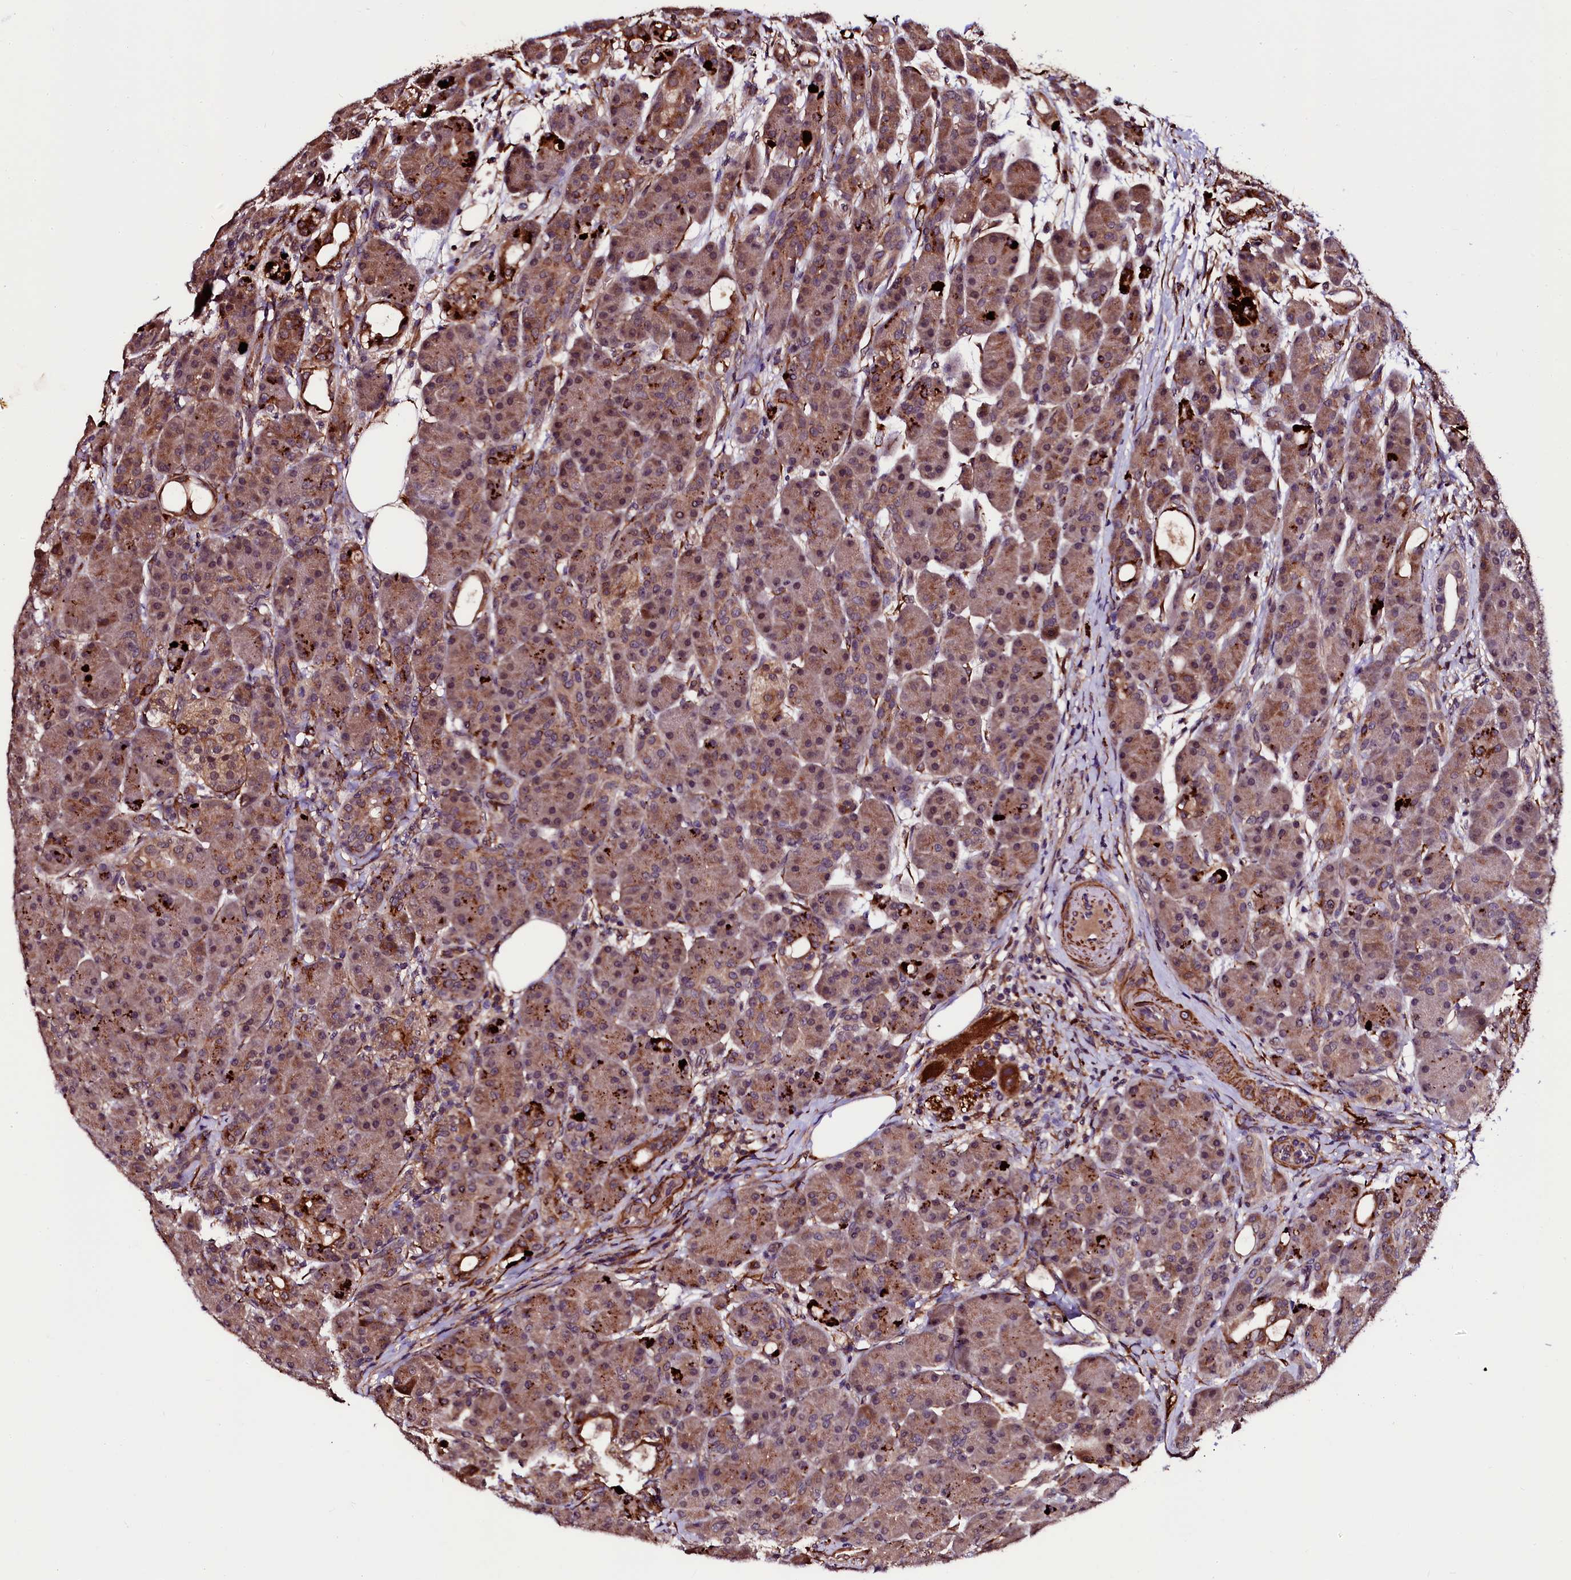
{"staining": {"intensity": "moderate", "quantity": ">75%", "location": "cytoplasmic/membranous,nuclear"}, "tissue": "pancreas", "cell_type": "Exocrine glandular cells", "image_type": "normal", "snomed": [{"axis": "morphology", "description": "Normal tissue, NOS"}, {"axis": "topography", "description": "Pancreas"}], "caption": "Exocrine glandular cells show medium levels of moderate cytoplasmic/membranous,nuclear staining in about >75% of cells in normal human pancreas. (IHC, brightfield microscopy, high magnification).", "gene": "N4BP1", "patient": {"sex": "male", "age": 63}}